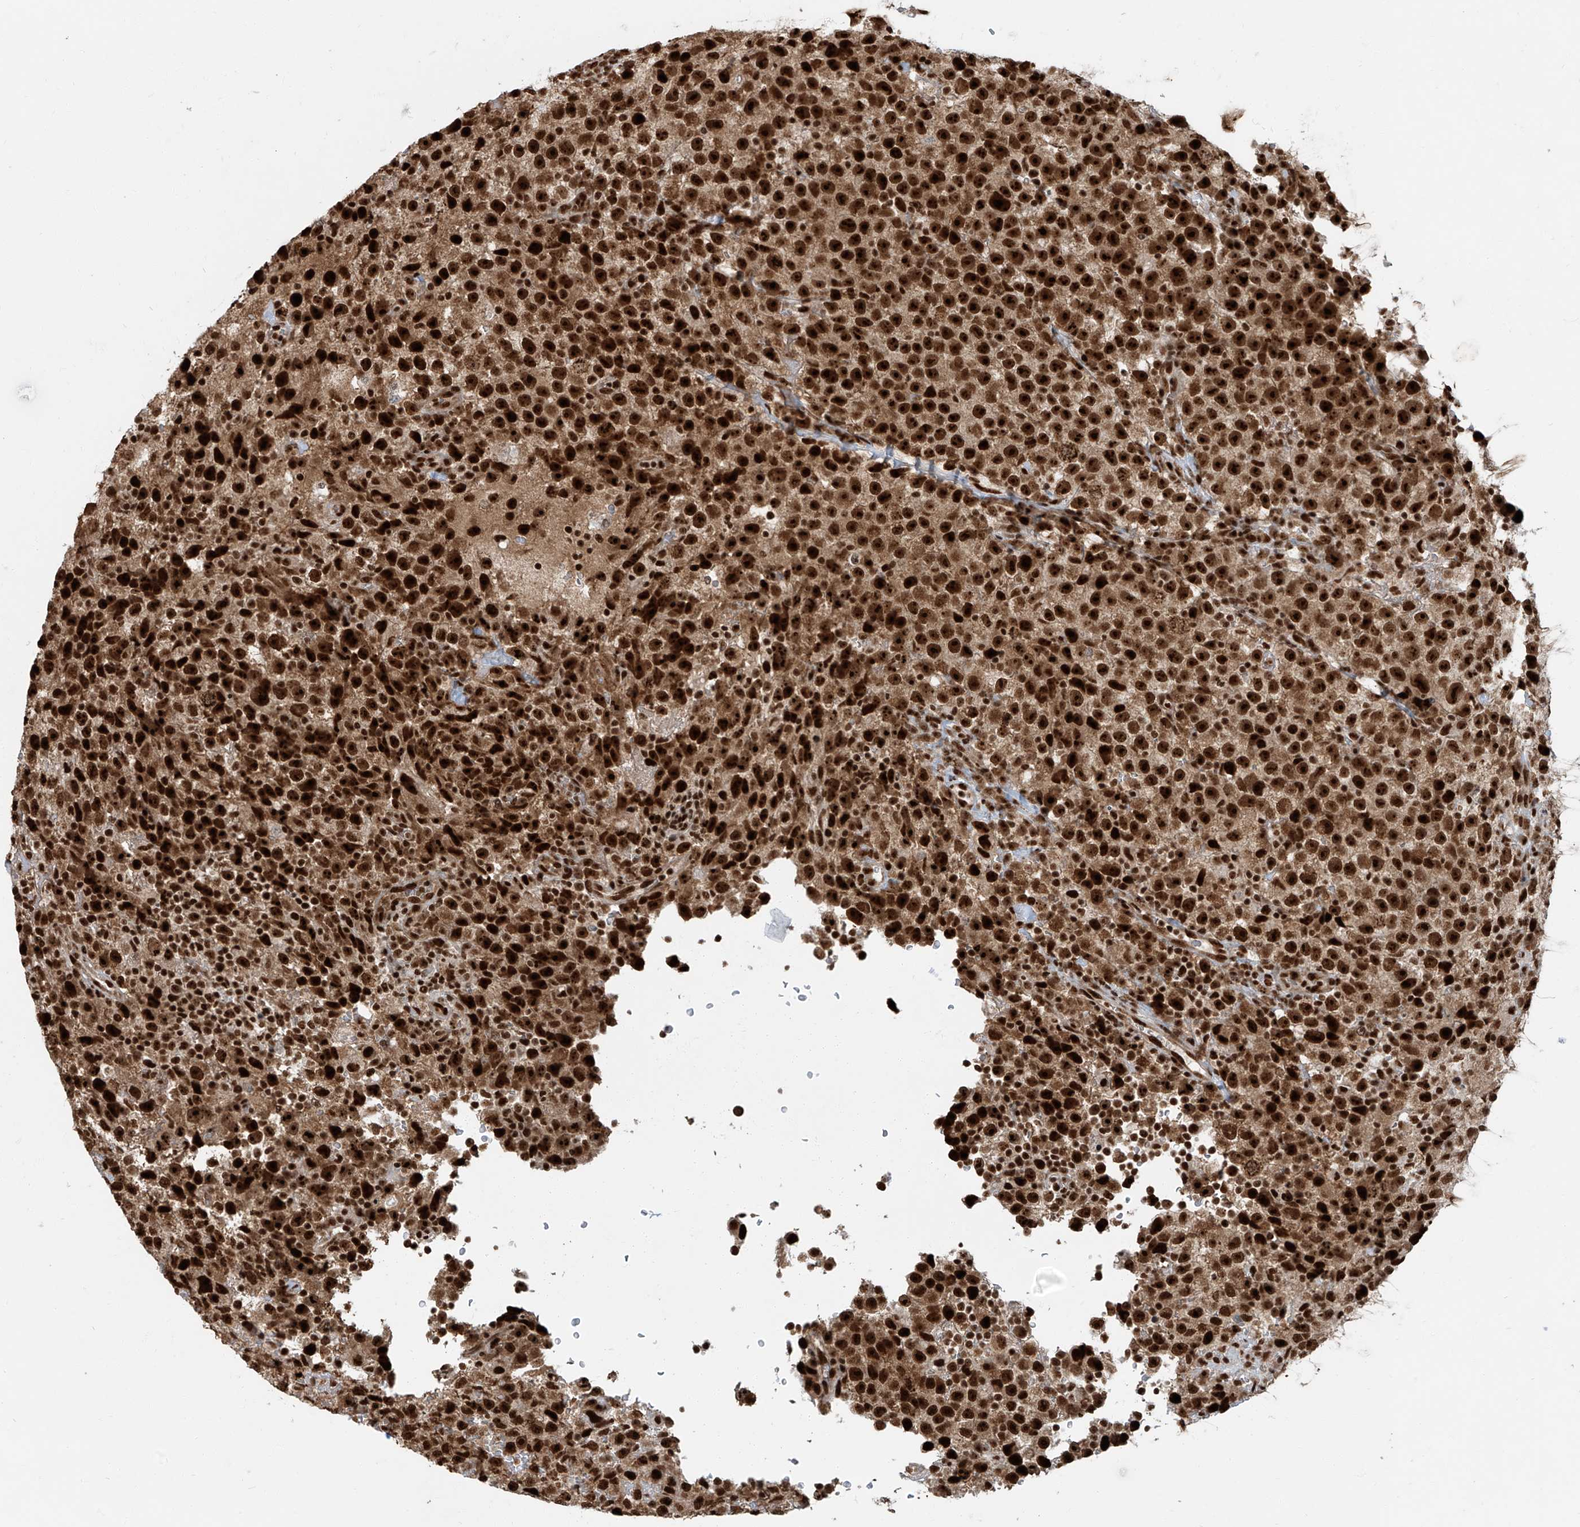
{"staining": {"intensity": "strong", "quantity": ">75%", "location": "nuclear"}, "tissue": "testis cancer", "cell_type": "Tumor cells", "image_type": "cancer", "snomed": [{"axis": "morphology", "description": "Seminoma, NOS"}, {"axis": "topography", "description": "Testis"}], "caption": "The micrograph exhibits a brown stain indicating the presence of a protein in the nuclear of tumor cells in seminoma (testis). The staining was performed using DAB, with brown indicating positive protein expression. Nuclei are stained blue with hematoxylin.", "gene": "FAM193B", "patient": {"sex": "male", "age": 22}}